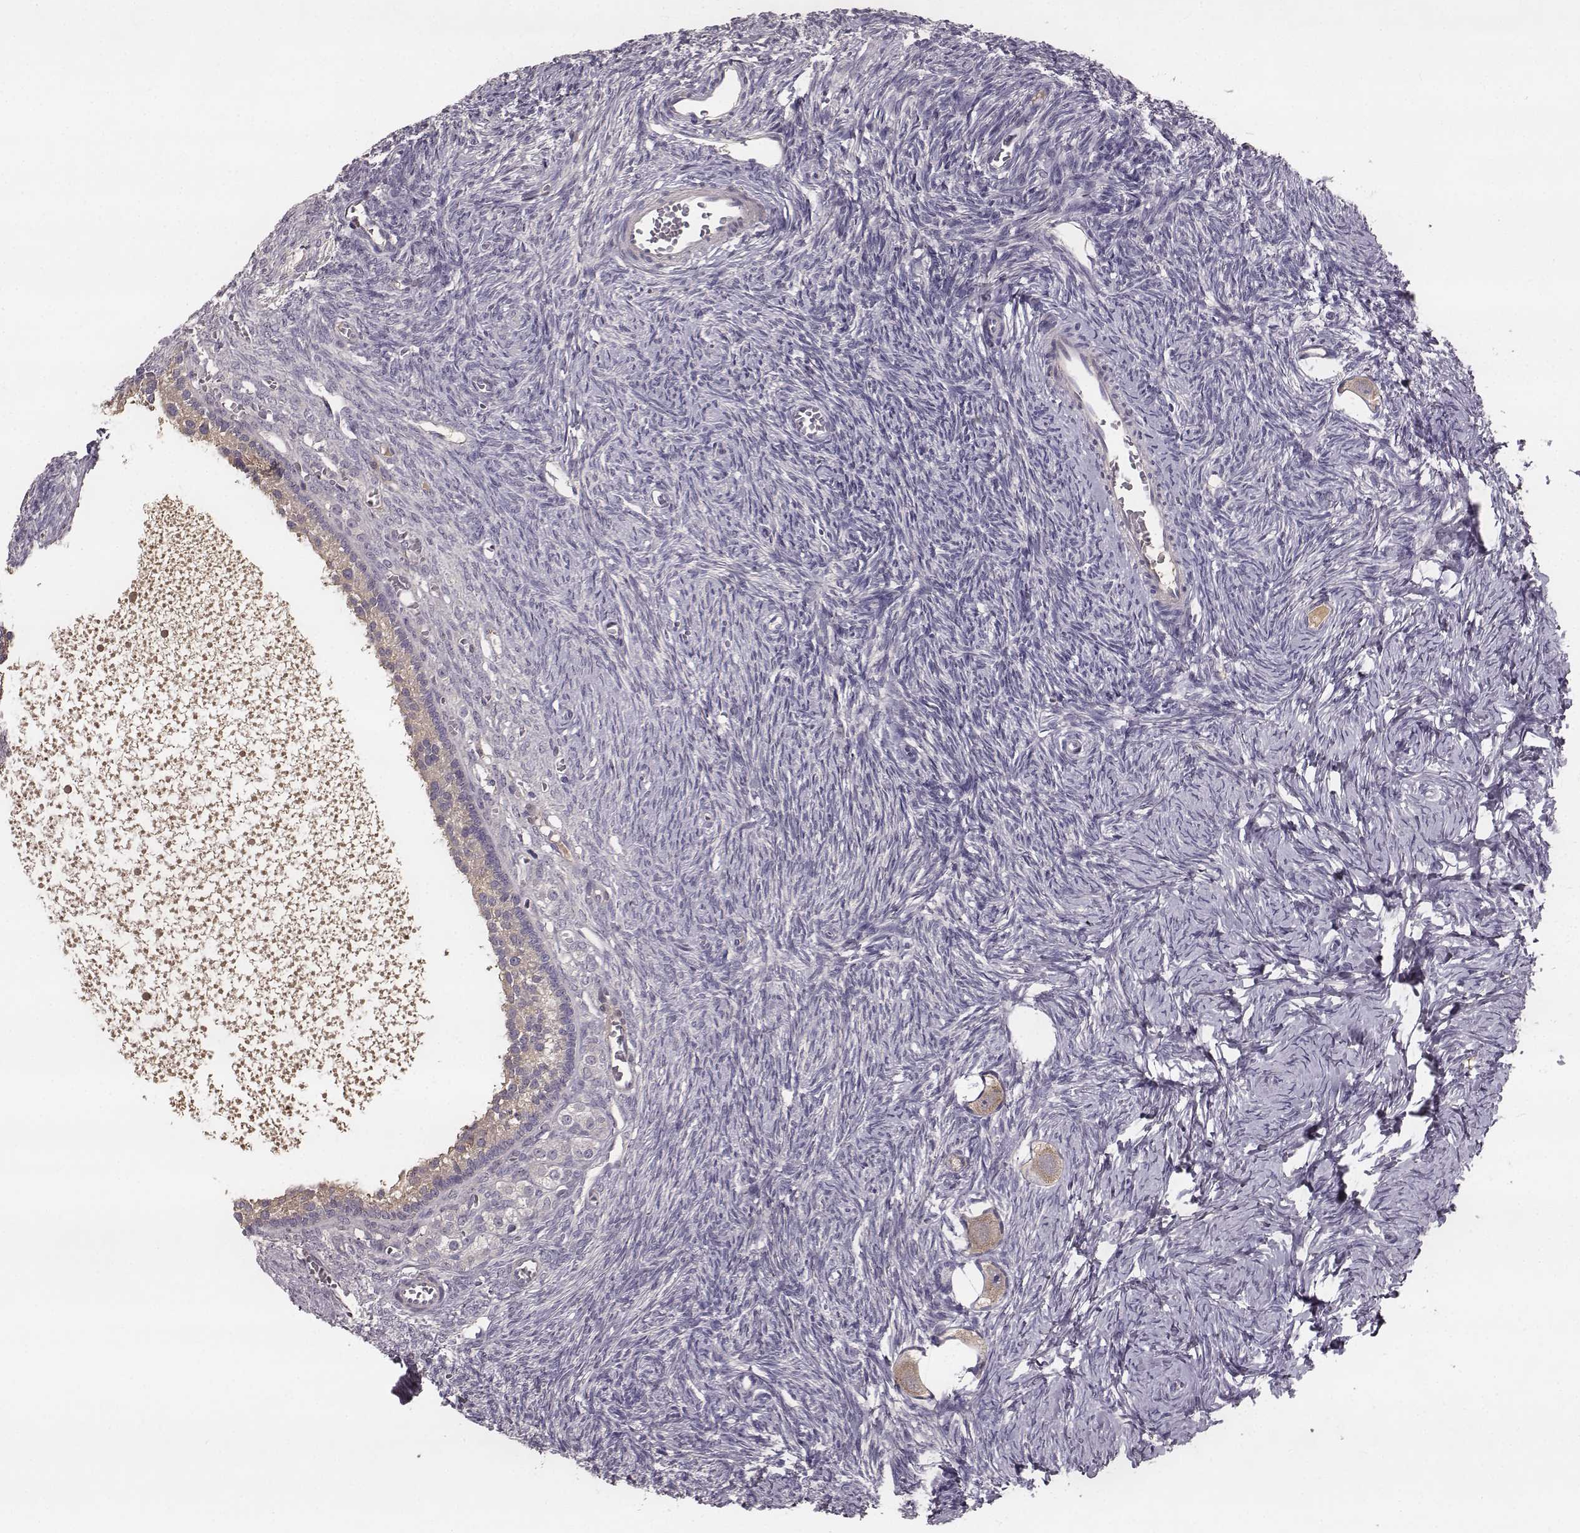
{"staining": {"intensity": "weak", "quantity": ">75%", "location": "cytoplasmic/membranous"}, "tissue": "ovary", "cell_type": "Follicle cells", "image_type": "normal", "snomed": [{"axis": "morphology", "description": "Normal tissue, NOS"}, {"axis": "topography", "description": "Ovary"}], "caption": "This photomicrograph shows immunohistochemistry staining of benign ovary, with low weak cytoplasmic/membranous expression in approximately >75% of follicle cells.", "gene": "YJEFN3", "patient": {"sex": "female", "age": 27}}